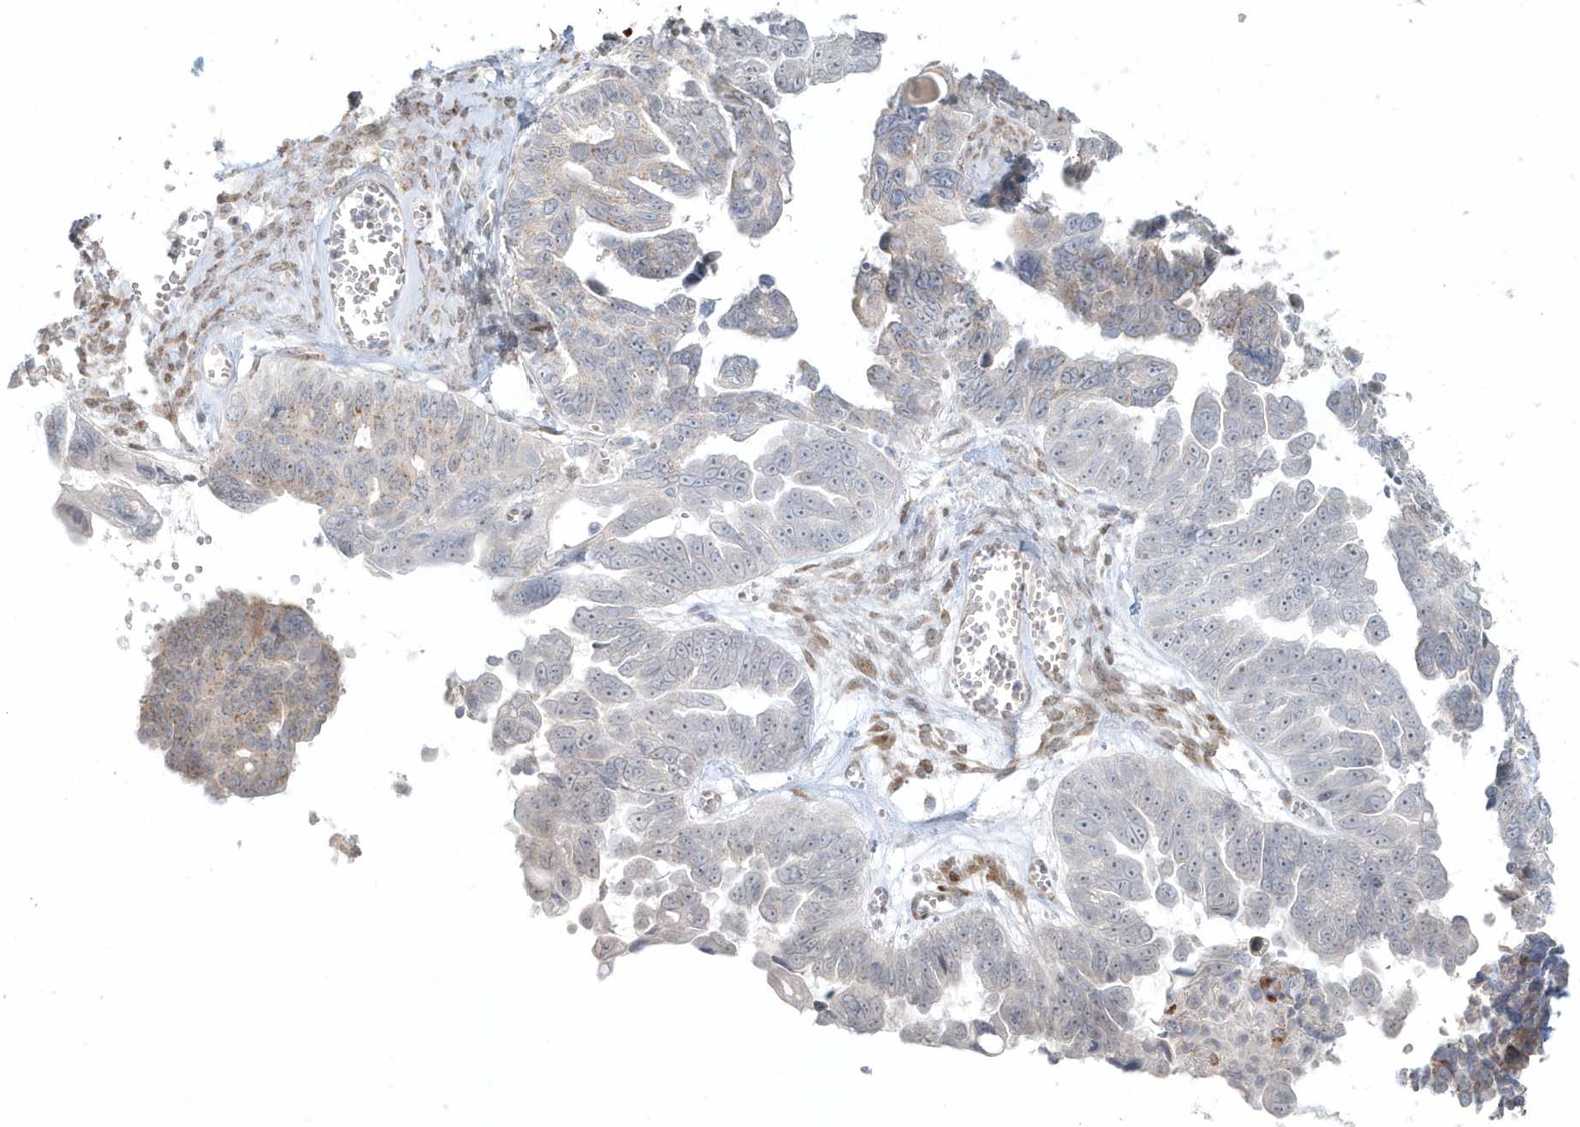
{"staining": {"intensity": "weak", "quantity": "<25%", "location": "cytoplasmic/membranous"}, "tissue": "ovarian cancer", "cell_type": "Tumor cells", "image_type": "cancer", "snomed": [{"axis": "morphology", "description": "Cystadenocarcinoma, serous, NOS"}, {"axis": "topography", "description": "Ovary"}], "caption": "Tumor cells show no significant protein expression in serous cystadenocarcinoma (ovarian). (DAB (3,3'-diaminobenzidine) immunohistochemistry visualized using brightfield microscopy, high magnification).", "gene": "DHFR", "patient": {"sex": "female", "age": 79}}